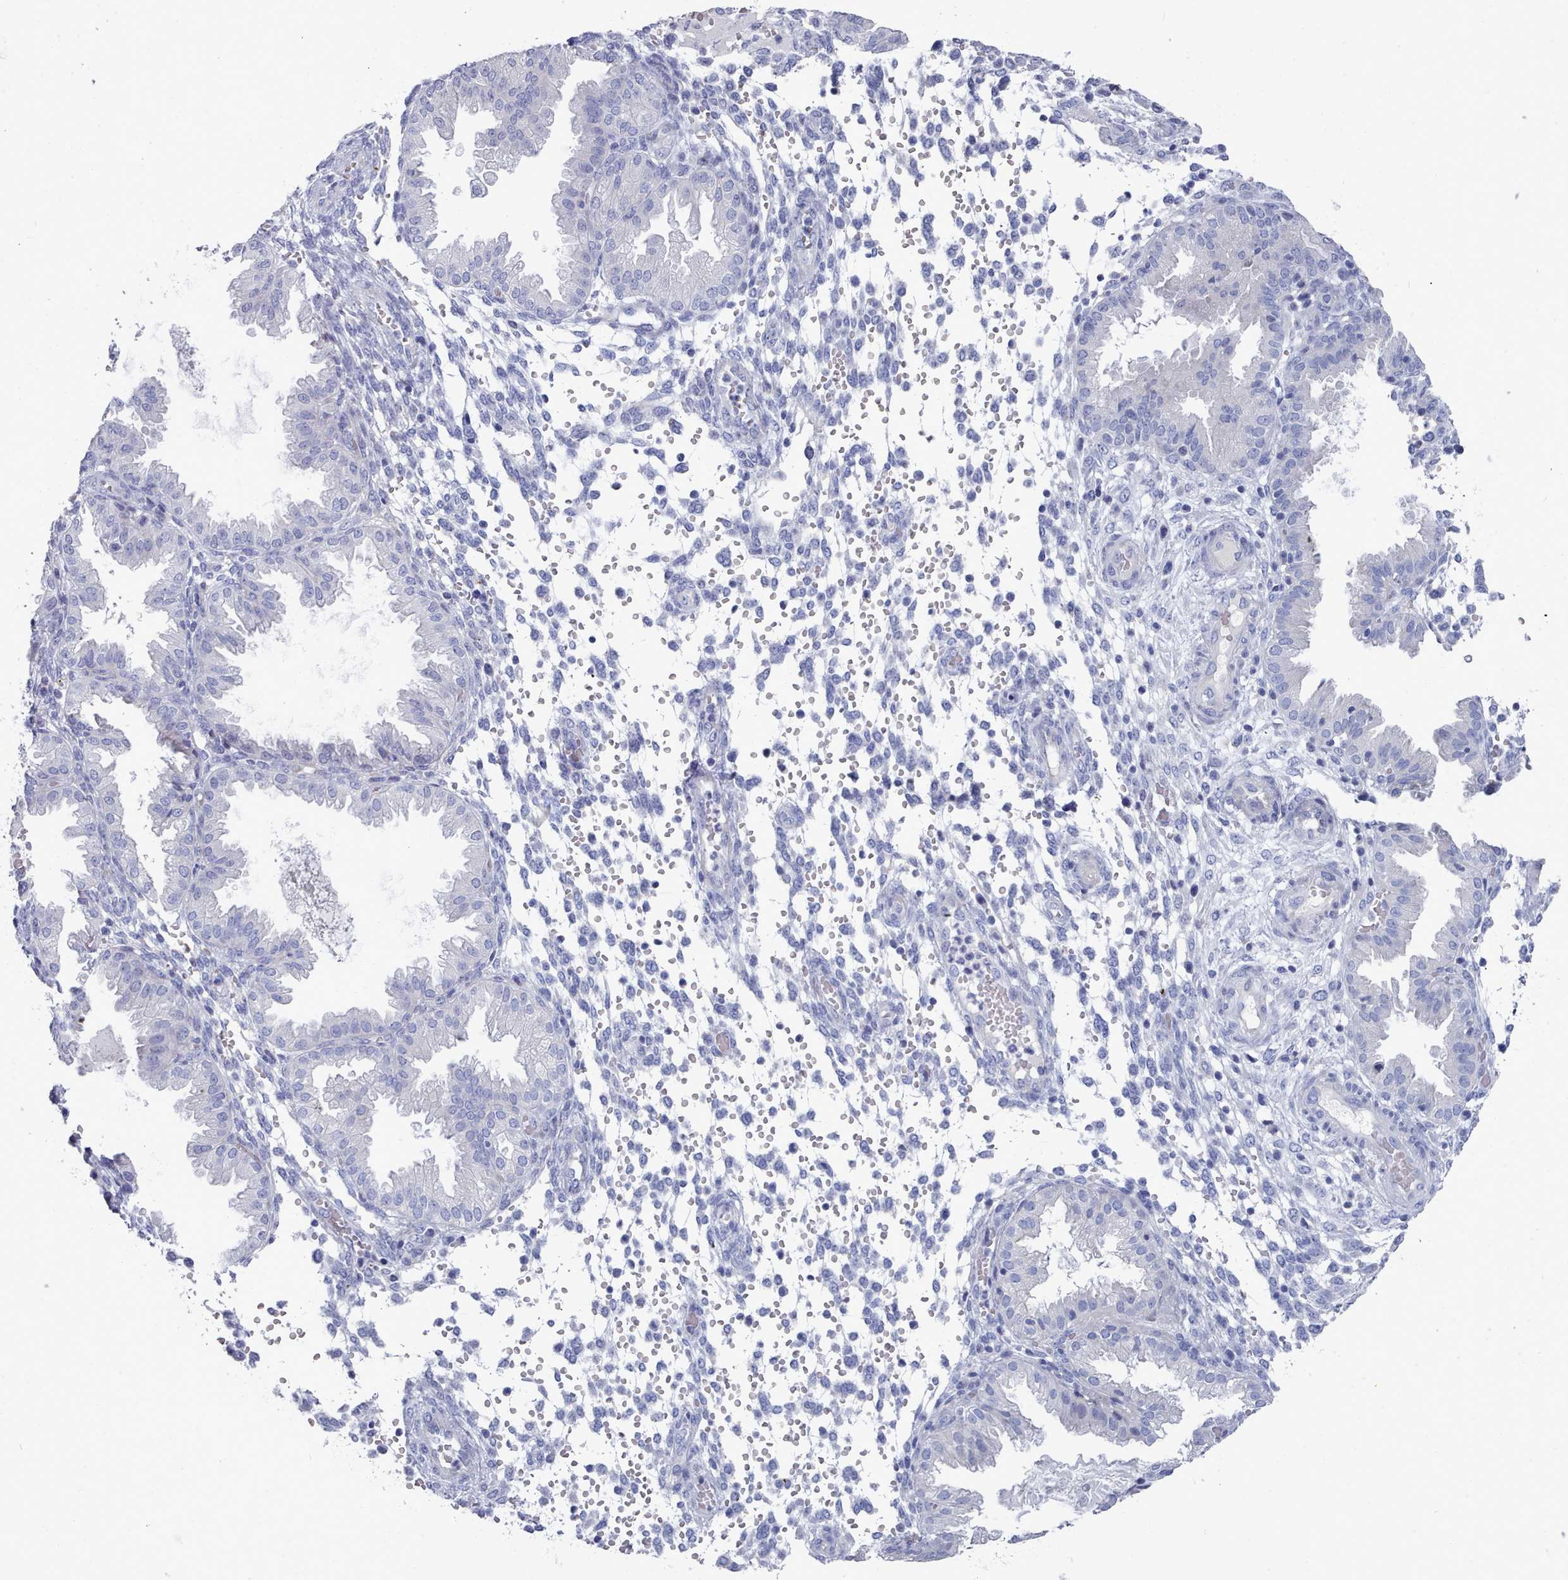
{"staining": {"intensity": "negative", "quantity": "none", "location": "none"}, "tissue": "endometrium", "cell_type": "Cells in endometrial stroma", "image_type": "normal", "snomed": [{"axis": "morphology", "description": "Normal tissue, NOS"}, {"axis": "topography", "description": "Endometrium"}], "caption": "The immunohistochemistry (IHC) photomicrograph has no significant positivity in cells in endometrial stroma of endometrium.", "gene": "ENSG00000285188", "patient": {"sex": "female", "age": 33}}